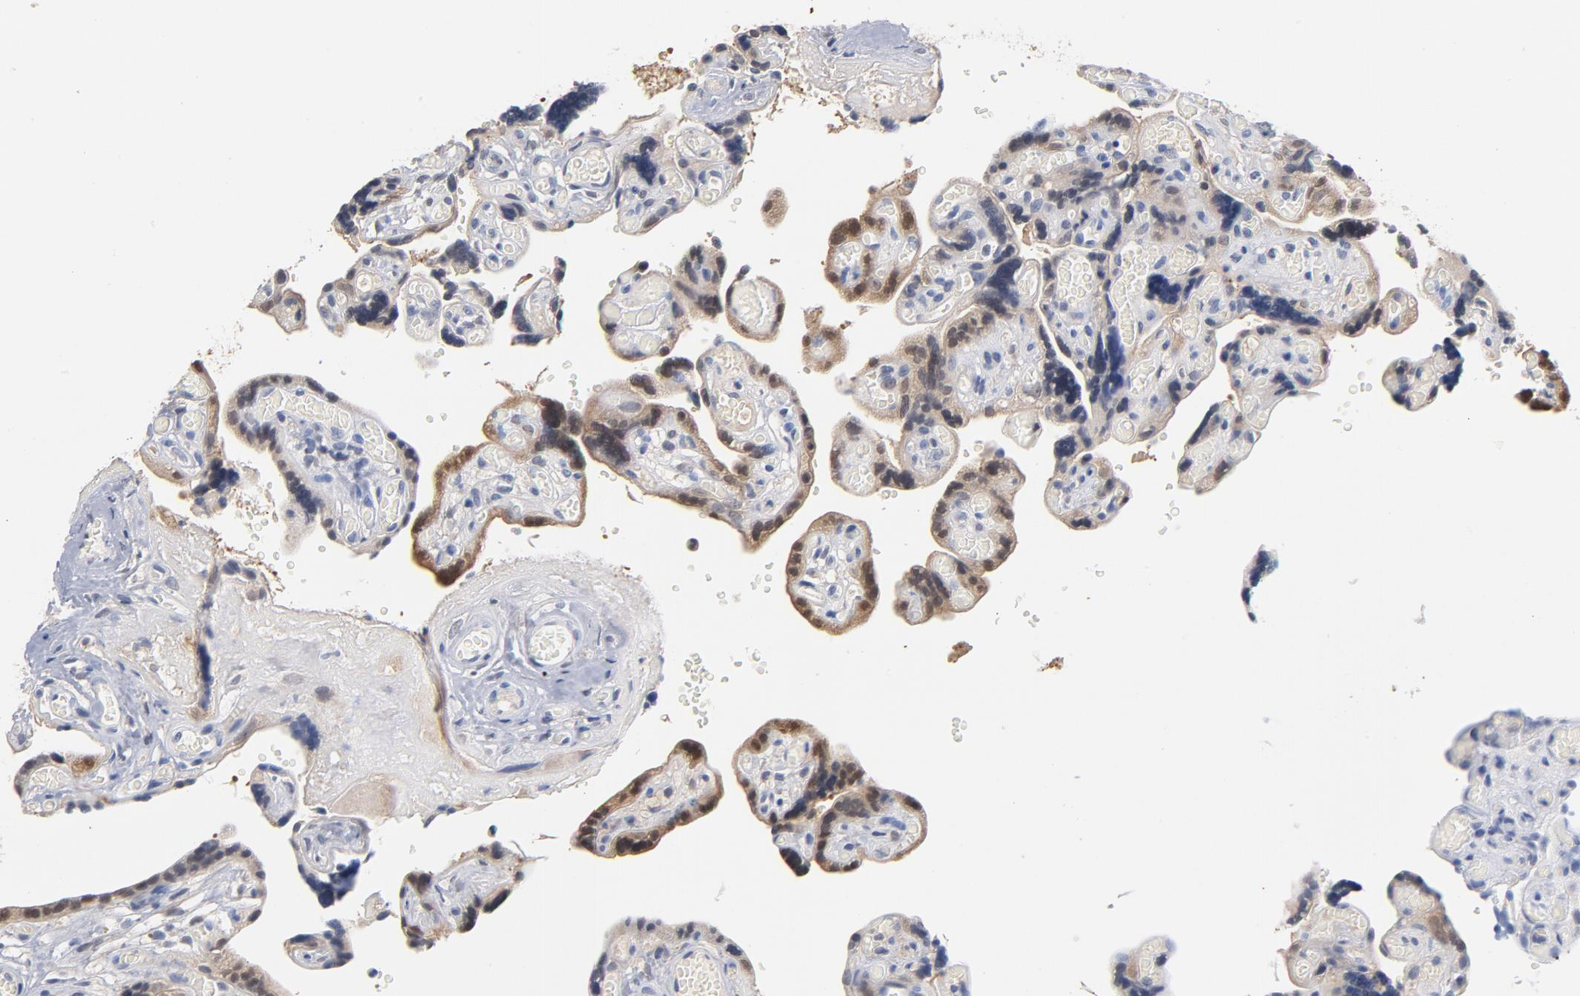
{"staining": {"intensity": "strong", "quantity": "25%-75%", "location": "cytoplasmic/membranous"}, "tissue": "placenta", "cell_type": "Decidual cells", "image_type": "normal", "snomed": [{"axis": "morphology", "description": "Normal tissue, NOS"}, {"axis": "topography", "description": "Placenta"}], "caption": "Protein expression analysis of normal placenta demonstrates strong cytoplasmic/membranous positivity in about 25%-75% of decidual cells. The protein is shown in brown color, while the nuclei are stained blue.", "gene": "MIF", "patient": {"sex": "female", "age": 30}}